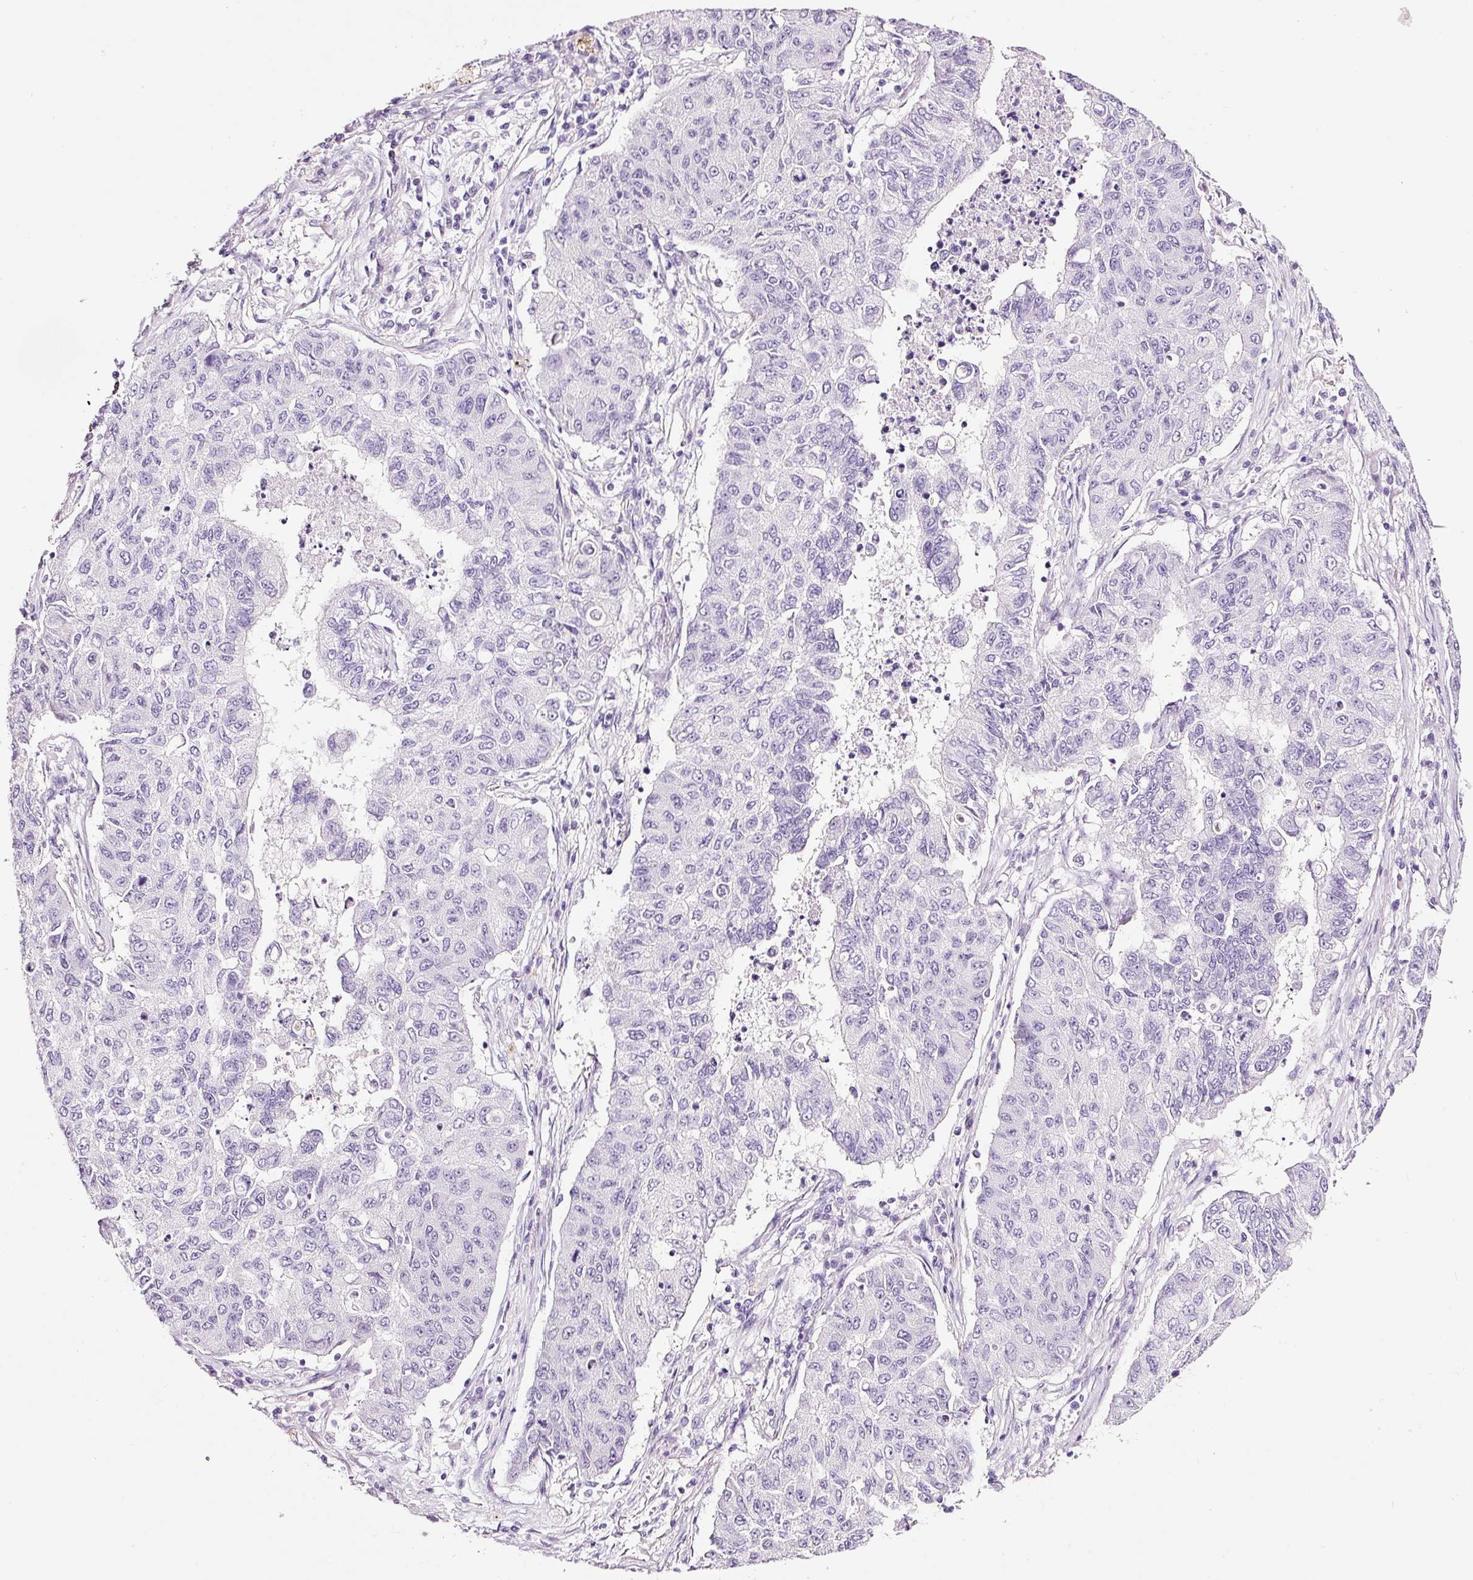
{"staining": {"intensity": "negative", "quantity": "none", "location": "none"}, "tissue": "lung cancer", "cell_type": "Tumor cells", "image_type": "cancer", "snomed": [{"axis": "morphology", "description": "Squamous cell carcinoma, NOS"}, {"axis": "topography", "description": "Lung"}], "caption": "An immunohistochemistry (IHC) photomicrograph of lung squamous cell carcinoma is shown. There is no staining in tumor cells of lung squamous cell carcinoma.", "gene": "RTF2", "patient": {"sex": "male", "age": 74}}